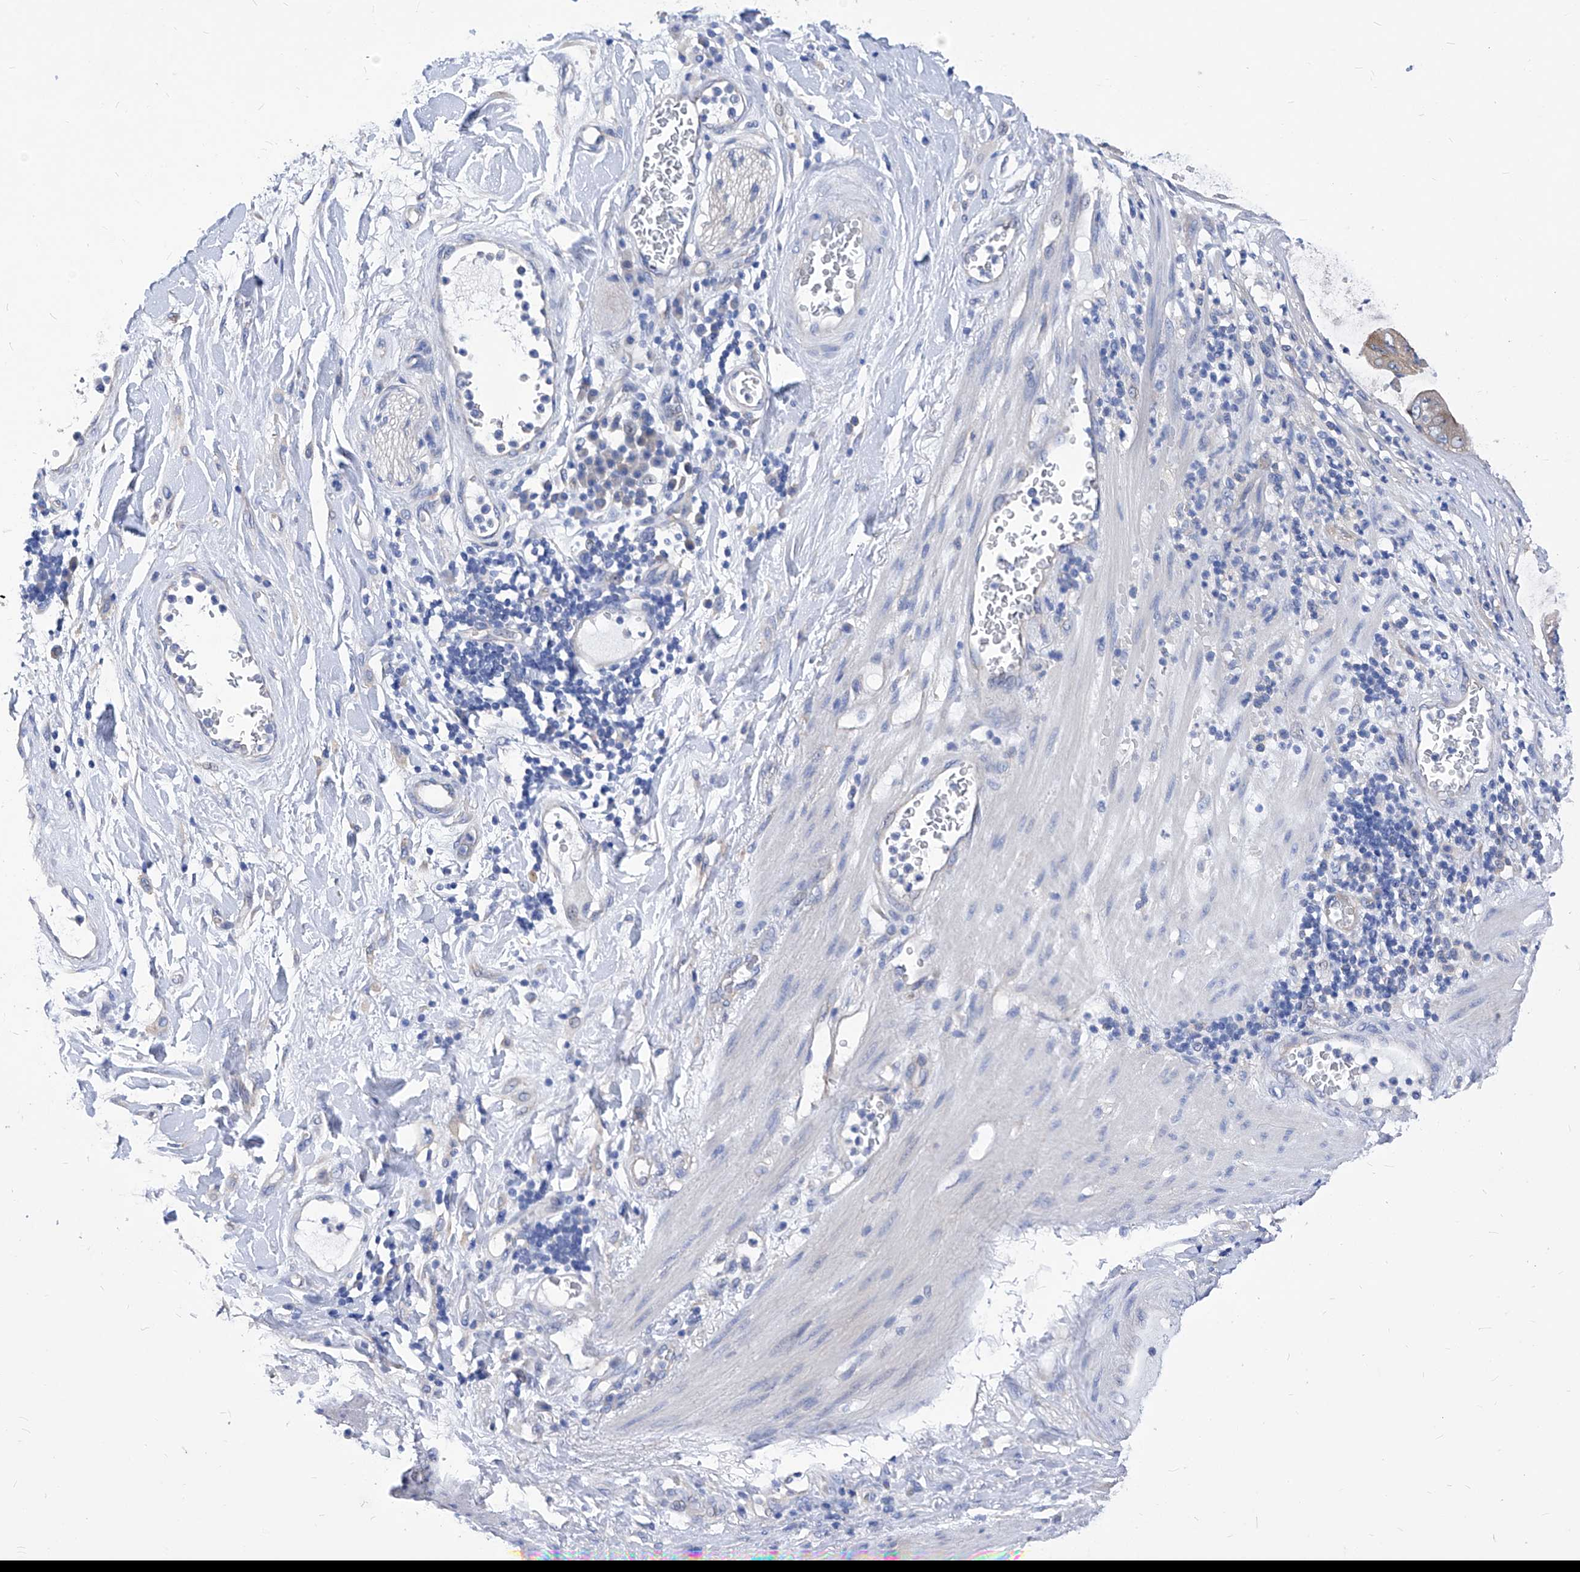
{"staining": {"intensity": "negative", "quantity": "none", "location": "none"}, "tissue": "stomach cancer", "cell_type": "Tumor cells", "image_type": "cancer", "snomed": [{"axis": "morphology", "description": "Adenocarcinoma, NOS"}, {"axis": "topography", "description": "Stomach"}], "caption": "This is an immunohistochemistry histopathology image of adenocarcinoma (stomach). There is no positivity in tumor cells.", "gene": "XPNPEP1", "patient": {"sex": "female", "age": 73}}